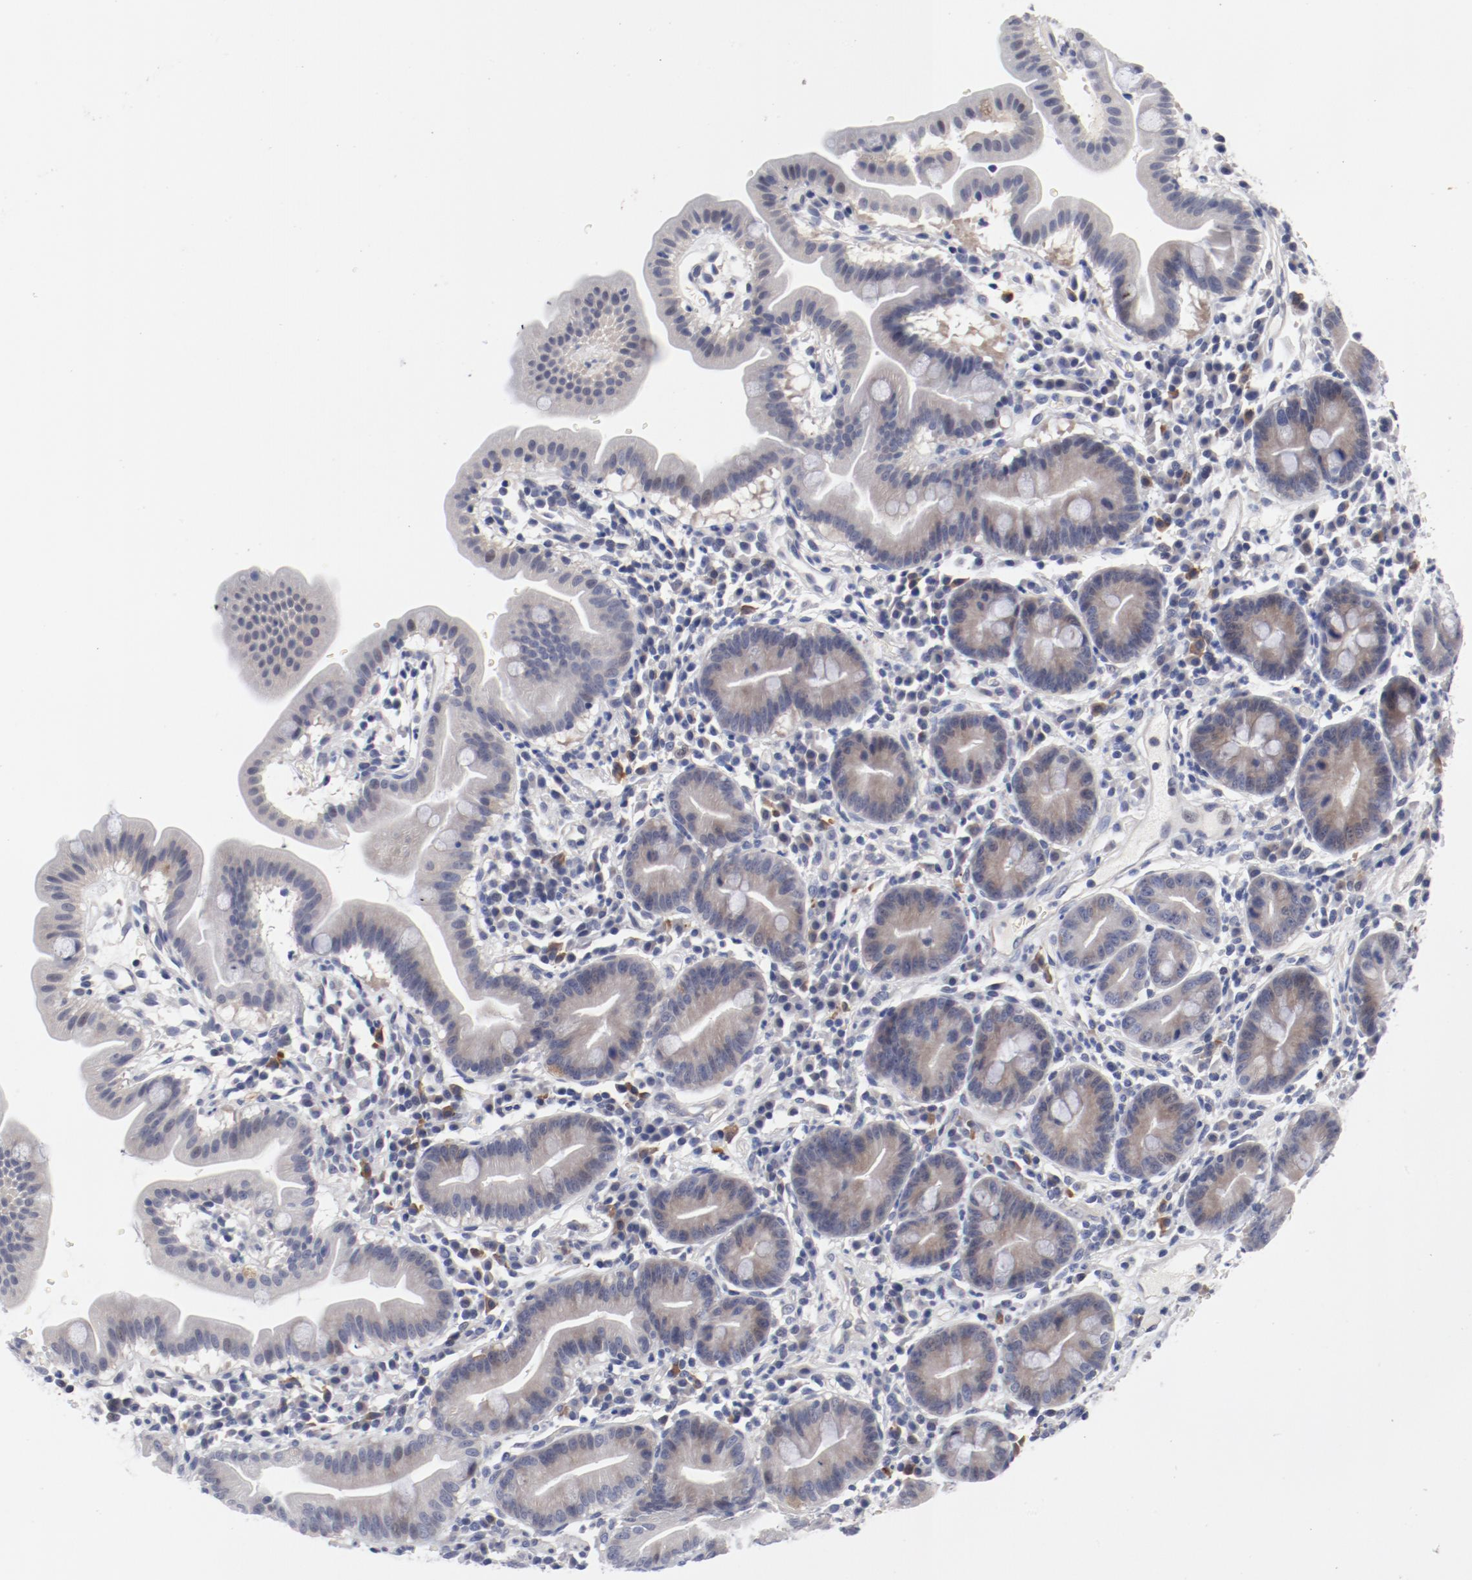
{"staining": {"intensity": "negative", "quantity": "none", "location": "none"}, "tissue": "duodenum", "cell_type": "Glandular cells", "image_type": "normal", "snomed": [{"axis": "morphology", "description": "Normal tissue, NOS"}, {"axis": "topography", "description": "Duodenum"}], "caption": "This is an immunohistochemistry (IHC) micrograph of normal duodenum. There is no staining in glandular cells.", "gene": "KCNK13", "patient": {"sex": "male", "age": 50}}